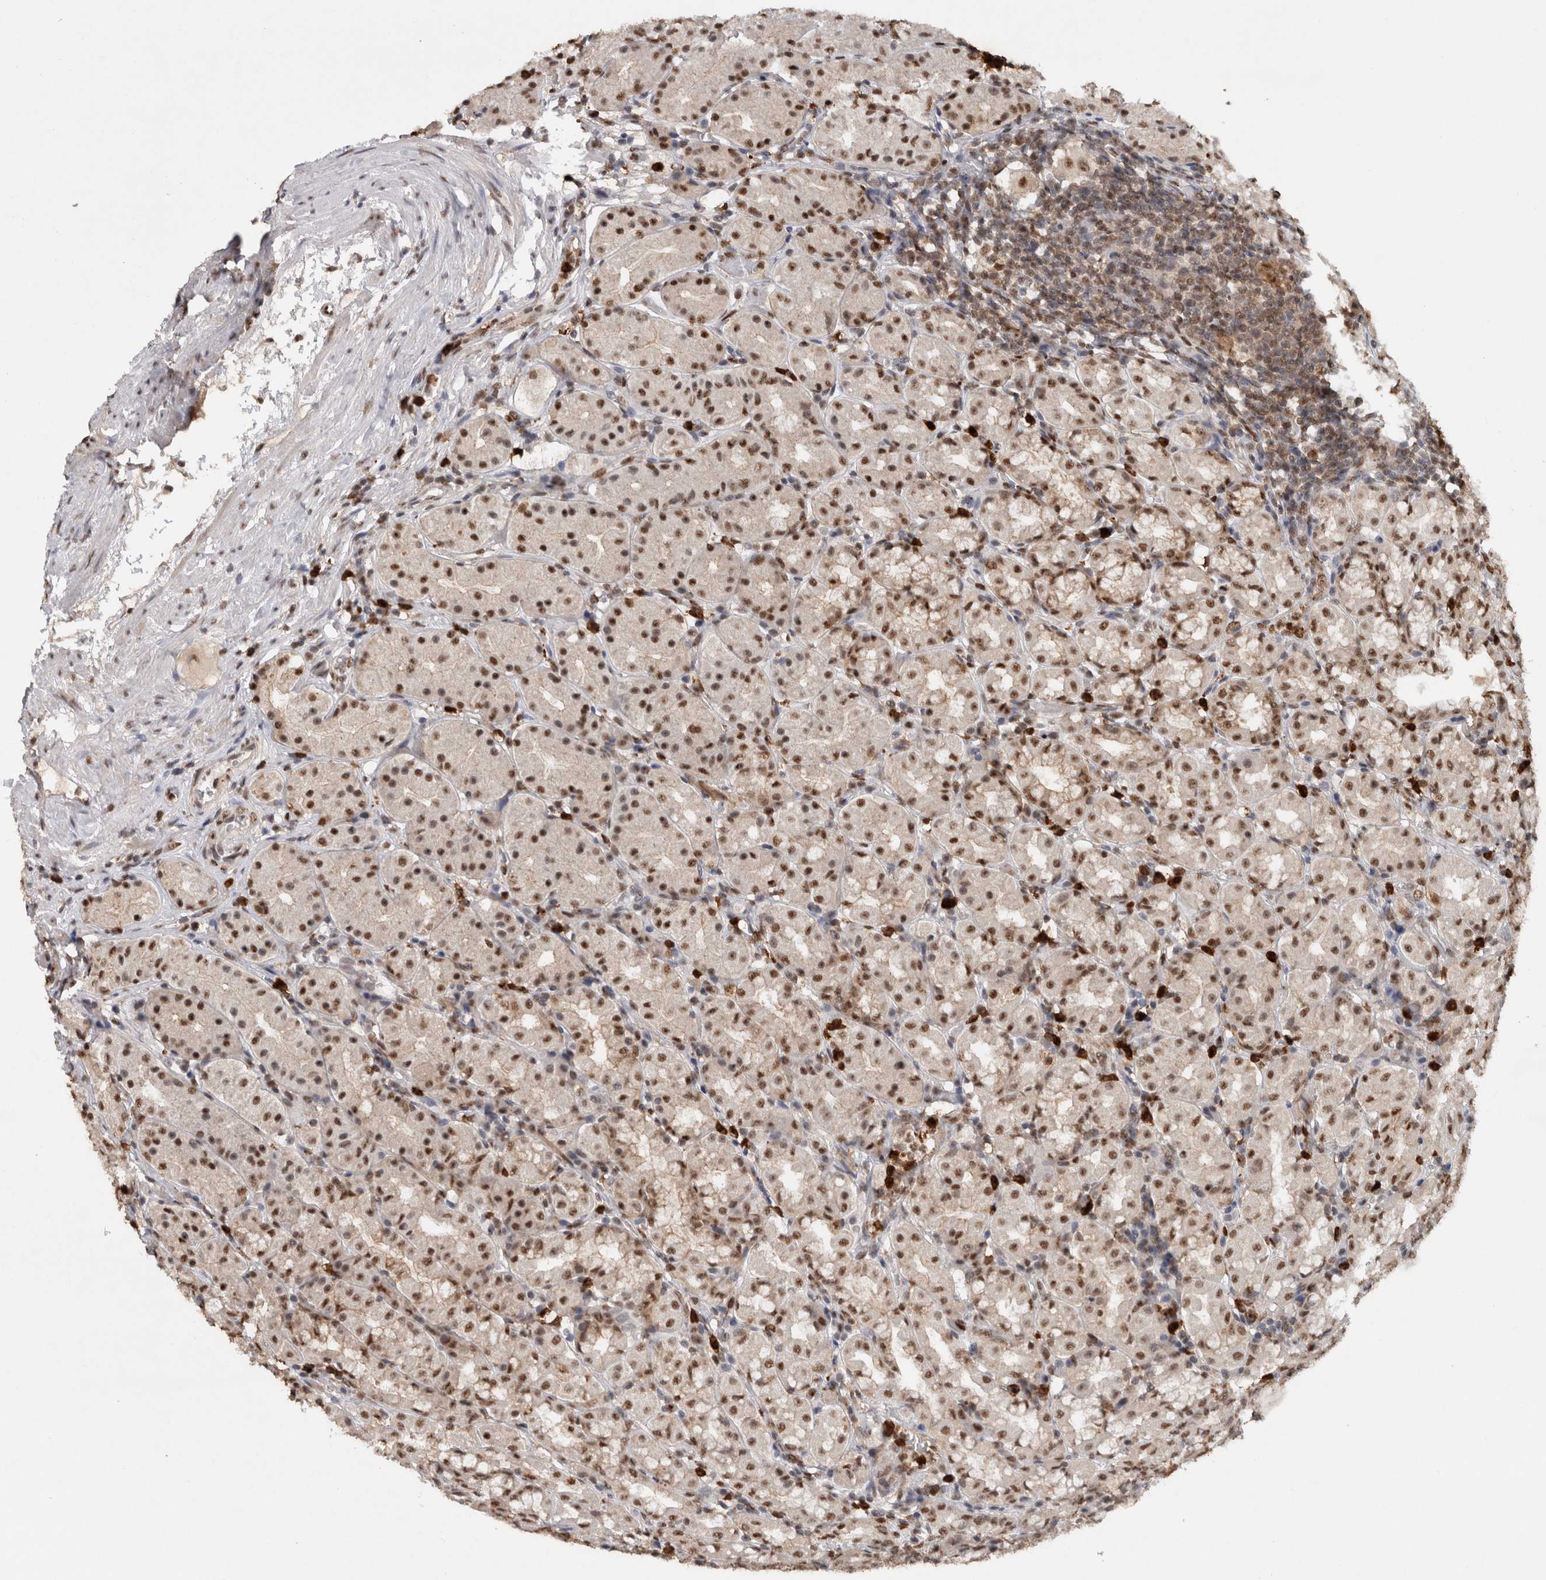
{"staining": {"intensity": "moderate", "quantity": ">75%", "location": "cytoplasmic/membranous,nuclear"}, "tissue": "stomach", "cell_type": "Glandular cells", "image_type": "normal", "snomed": [{"axis": "morphology", "description": "Normal tissue, NOS"}, {"axis": "topography", "description": "Stomach, lower"}], "caption": "An immunohistochemistry (IHC) photomicrograph of benign tissue is shown. Protein staining in brown highlights moderate cytoplasmic/membranous,nuclear positivity in stomach within glandular cells. Using DAB (brown) and hematoxylin (blue) stains, captured at high magnification using brightfield microscopy.", "gene": "RPS6KA2", "patient": {"sex": "female", "age": 56}}